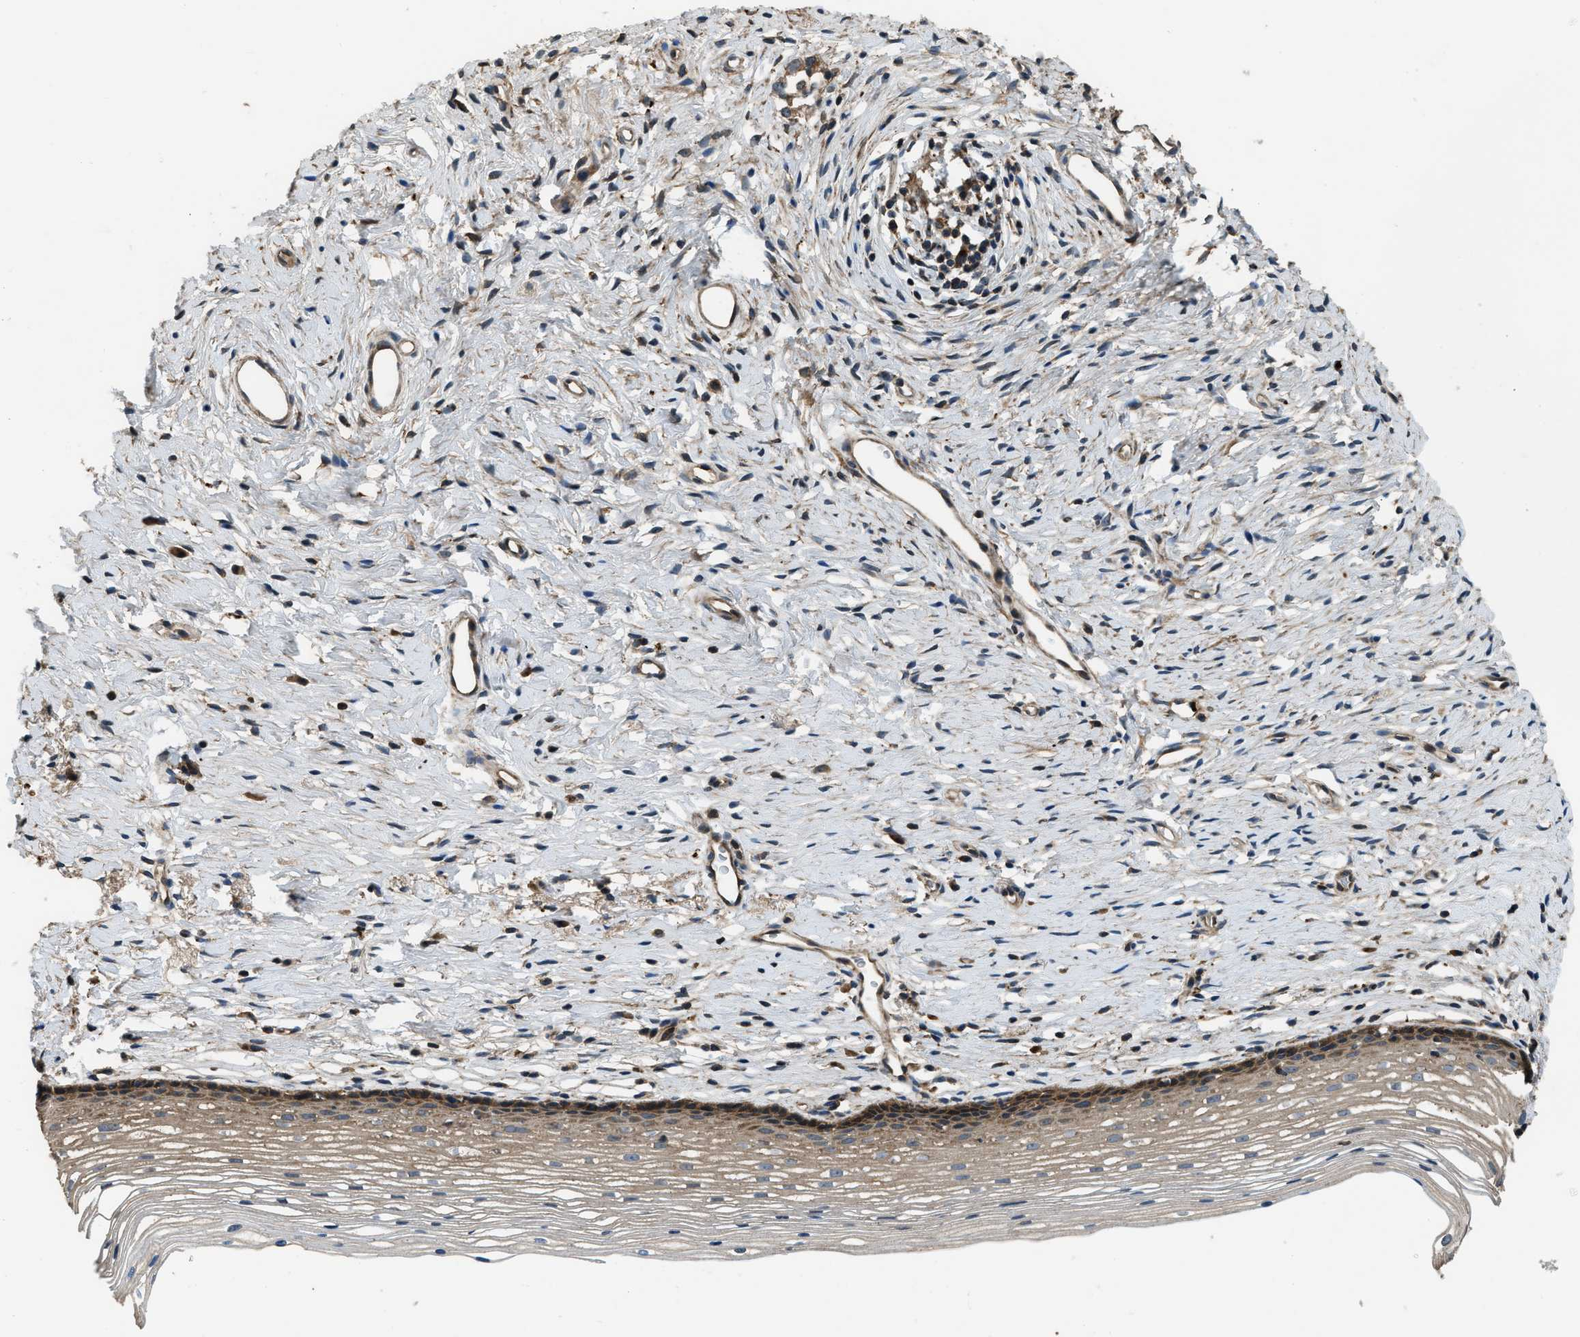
{"staining": {"intensity": "moderate", "quantity": ">75%", "location": "cytoplasmic/membranous"}, "tissue": "cervix", "cell_type": "Glandular cells", "image_type": "normal", "snomed": [{"axis": "morphology", "description": "Normal tissue, NOS"}, {"axis": "topography", "description": "Cervix"}], "caption": "Immunohistochemical staining of normal cervix reveals >75% levels of moderate cytoplasmic/membranous protein expression in about >75% of glandular cells.", "gene": "GGH", "patient": {"sex": "female", "age": 77}}